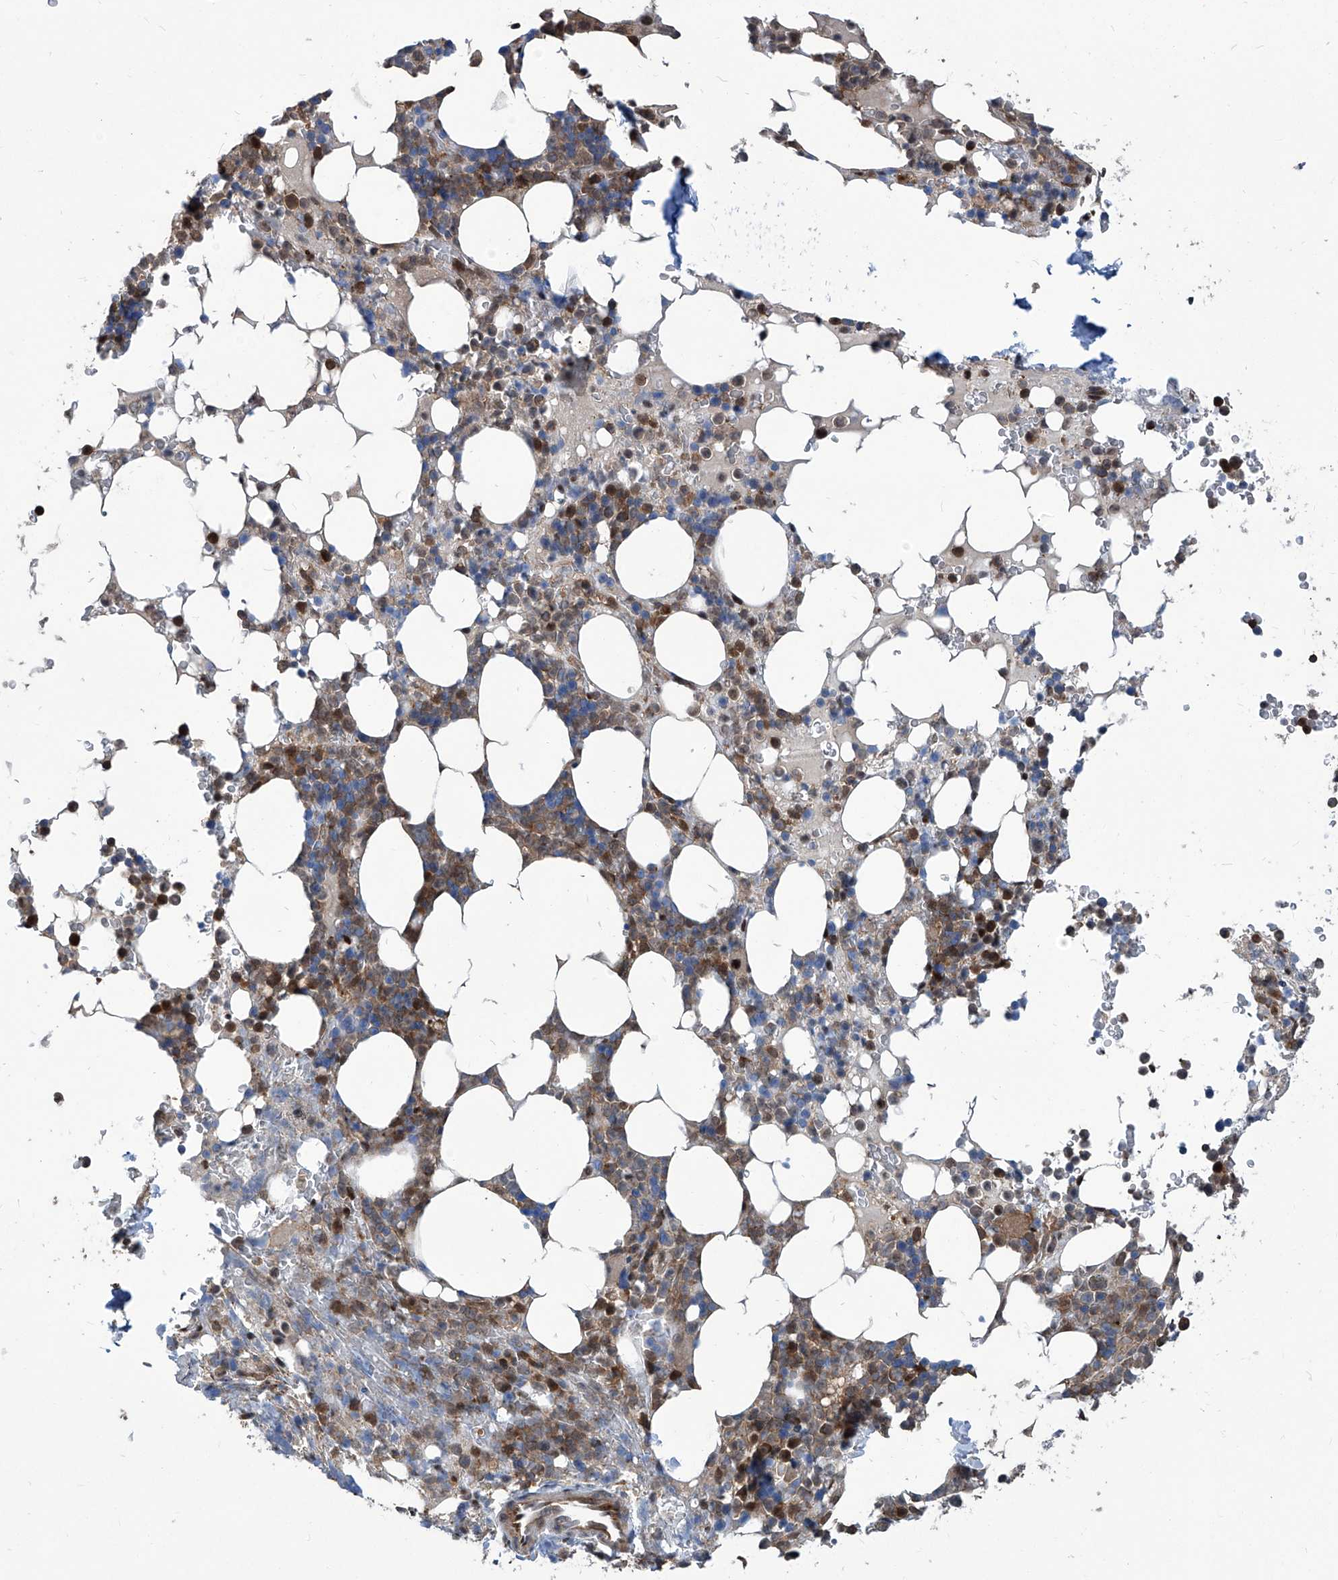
{"staining": {"intensity": "moderate", "quantity": "25%-75%", "location": "cytoplasmic/membranous,nuclear"}, "tissue": "bone marrow", "cell_type": "Hematopoietic cells", "image_type": "normal", "snomed": [{"axis": "morphology", "description": "Normal tissue, NOS"}, {"axis": "topography", "description": "Bone marrow"}], "caption": "Immunohistochemical staining of benign human bone marrow reveals moderate cytoplasmic/membranous,nuclear protein positivity in approximately 25%-75% of hematopoietic cells. (DAB (3,3'-diaminobenzidine) IHC with brightfield microscopy, high magnification).", "gene": "PSMB1", "patient": {"sex": "male", "age": 58}}